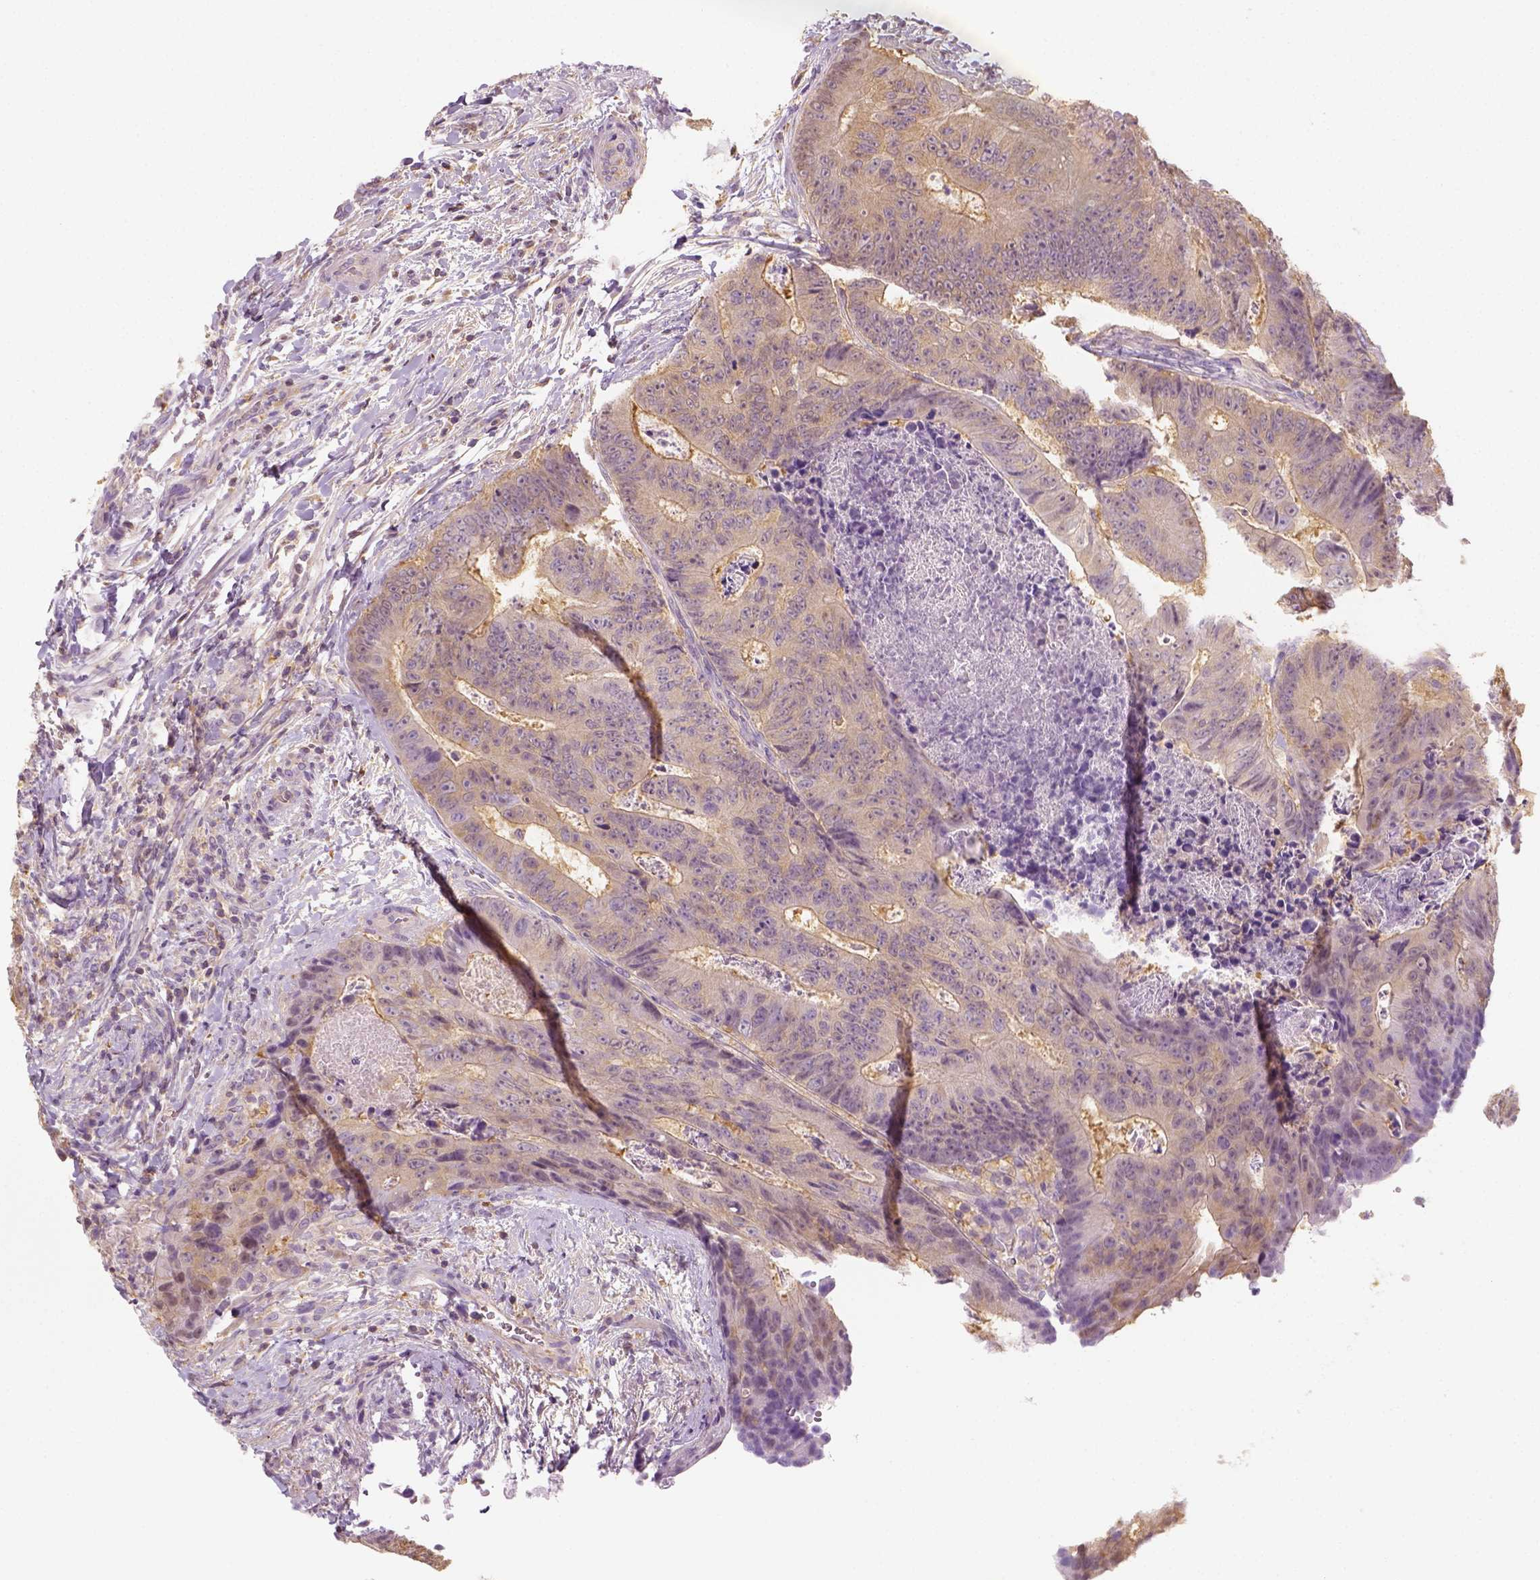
{"staining": {"intensity": "weak", "quantity": ">75%", "location": "cytoplasmic/membranous"}, "tissue": "colorectal cancer", "cell_type": "Tumor cells", "image_type": "cancer", "snomed": [{"axis": "morphology", "description": "Adenocarcinoma, NOS"}, {"axis": "topography", "description": "Colon"}], "caption": "The micrograph exhibits staining of colorectal cancer, revealing weak cytoplasmic/membranous protein expression (brown color) within tumor cells. The staining was performed using DAB, with brown indicating positive protein expression. Nuclei are stained blue with hematoxylin.", "gene": "EPHB1", "patient": {"sex": "female", "age": 48}}